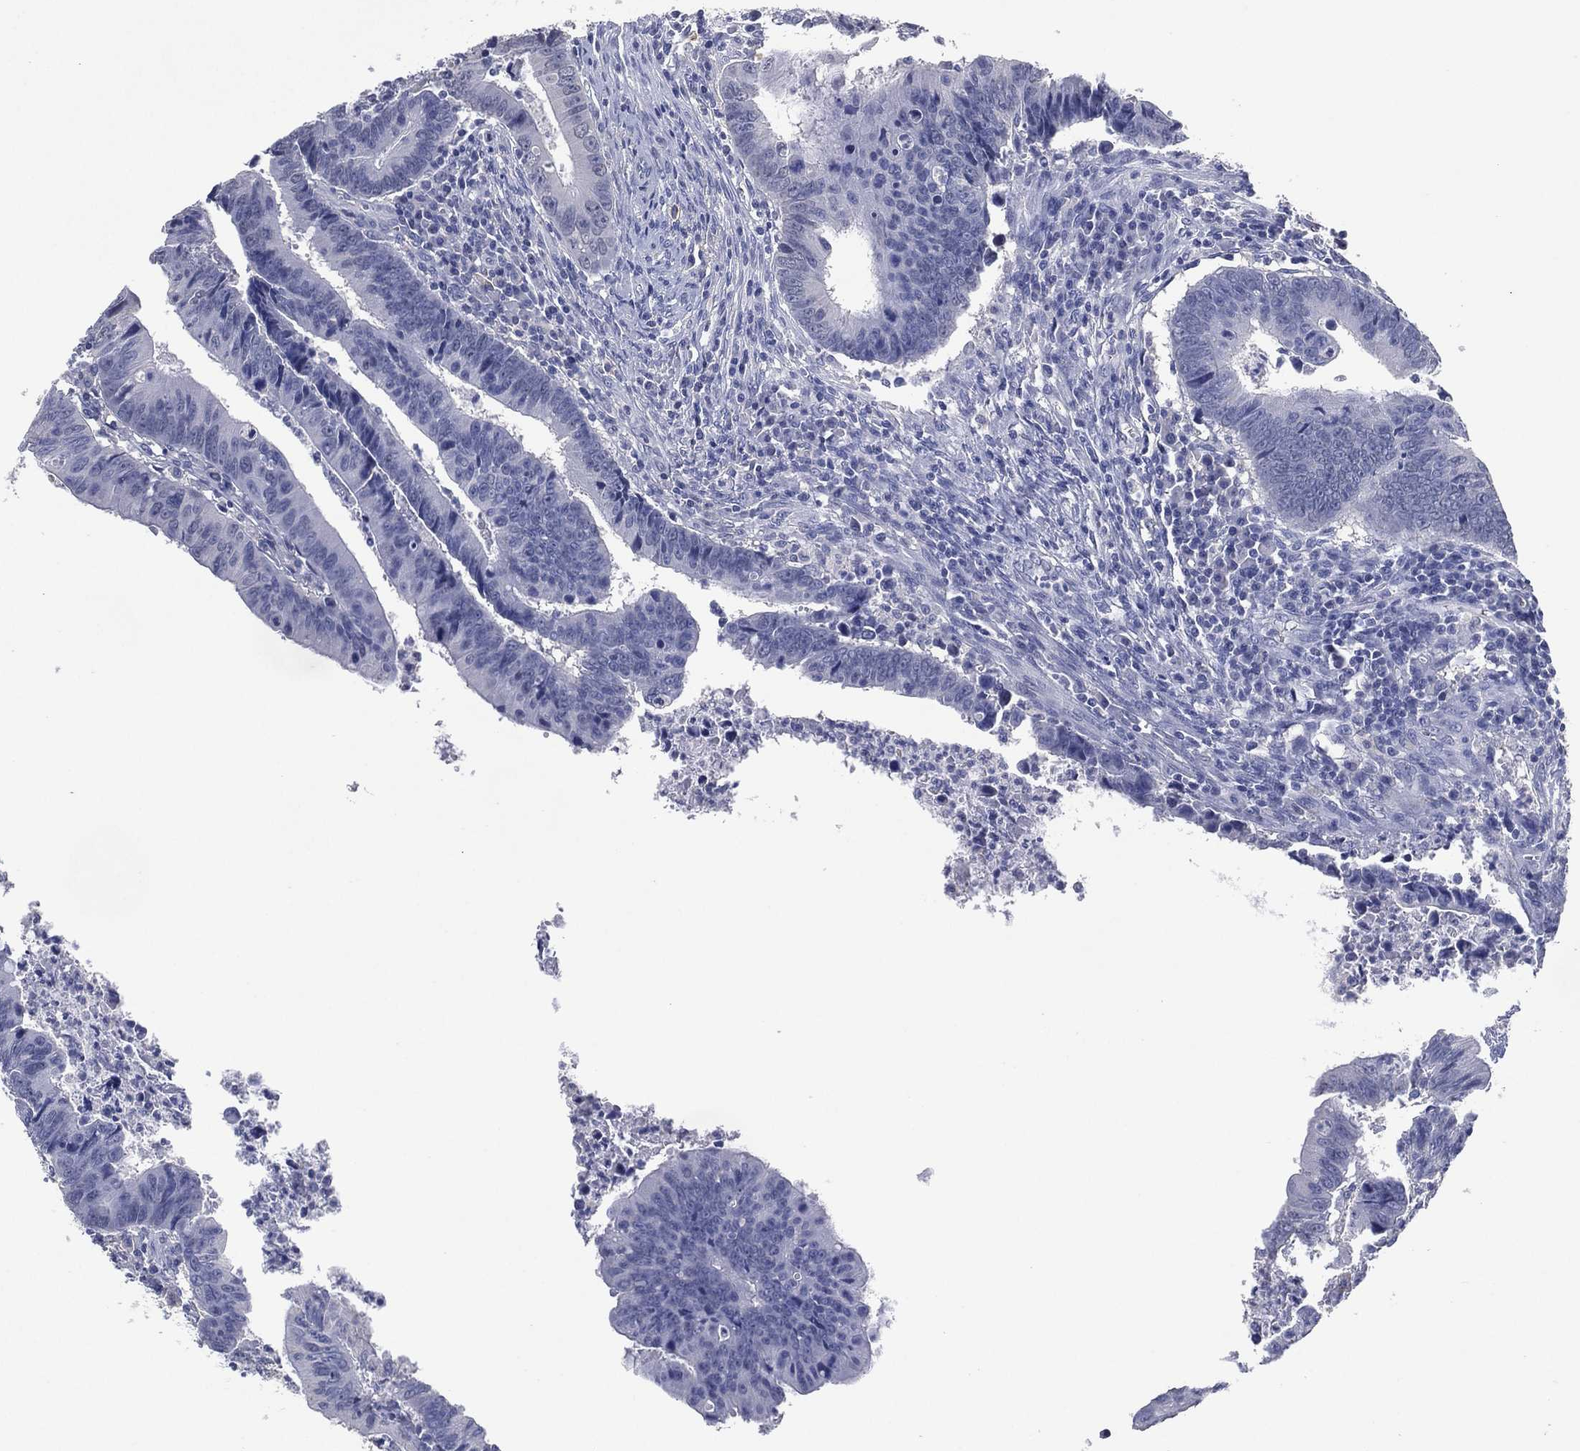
{"staining": {"intensity": "negative", "quantity": "none", "location": "none"}, "tissue": "colorectal cancer", "cell_type": "Tumor cells", "image_type": "cancer", "snomed": [{"axis": "morphology", "description": "Adenocarcinoma, NOS"}, {"axis": "topography", "description": "Colon"}], "caption": "A high-resolution histopathology image shows IHC staining of adenocarcinoma (colorectal), which exhibits no significant expression in tumor cells. Nuclei are stained in blue.", "gene": "FSCN2", "patient": {"sex": "female", "age": 87}}